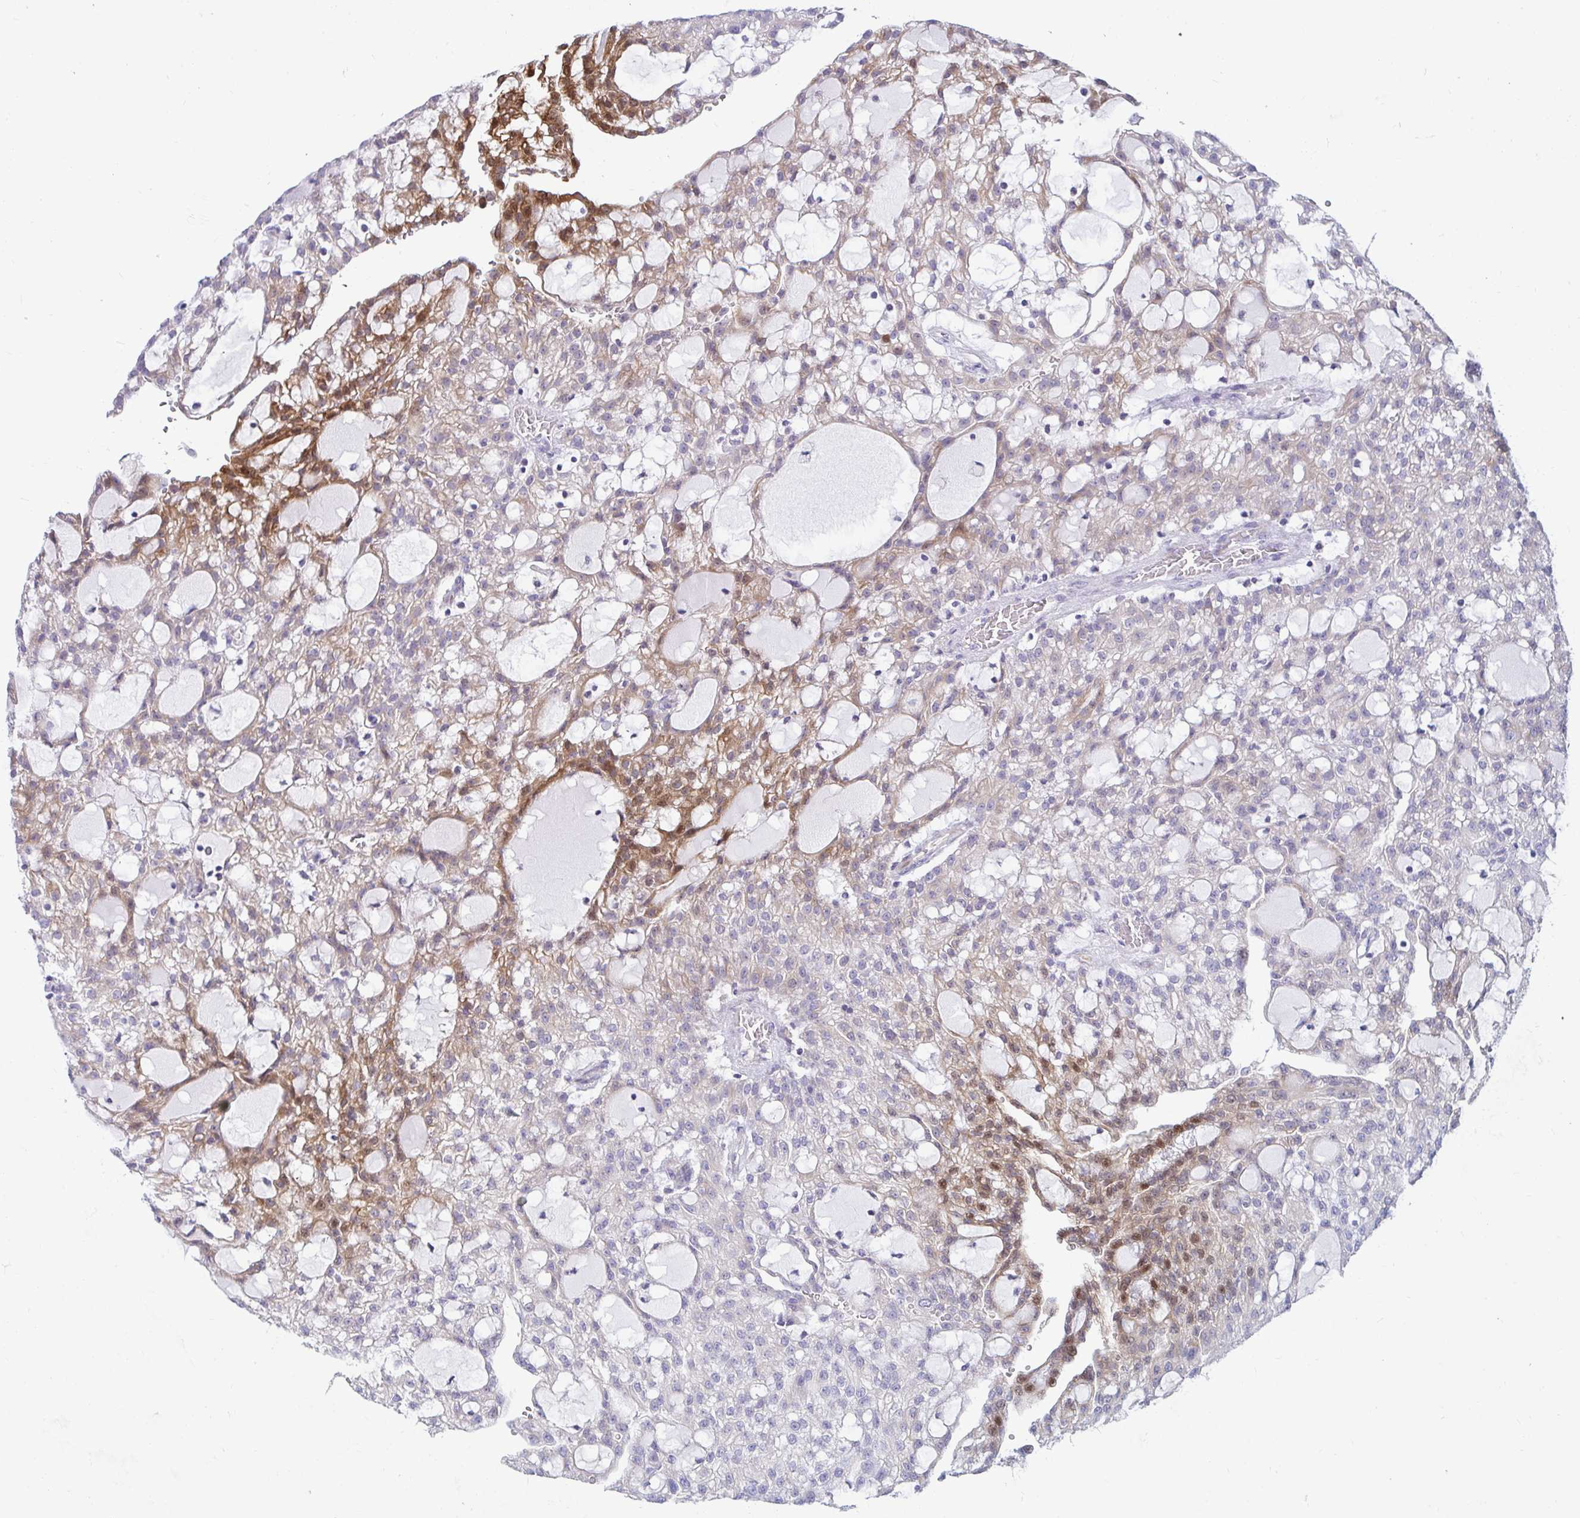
{"staining": {"intensity": "moderate", "quantity": "<25%", "location": "cytoplasmic/membranous,nuclear"}, "tissue": "renal cancer", "cell_type": "Tumor cells", "image_type": "cancer", "snomed": [{"axis": "morphology", "description": "Adenocarcinoma, NOS"}, {"axis": "topography", "description": "Kidney"}], "caption": "DAB immunohistochemical staining of human renal cancer displays moderate cytoplasmic/membranous and nuclear protein staining in approximately <25% of tumor cells. Using DAB (3,3'-diaminobenzidine) (brown) and hematoxylin (blue) stains, captured at high magnification using brightfield microscopy.", "gene": "TFPI2", "patient": {"sex": "male", "age": 63}}